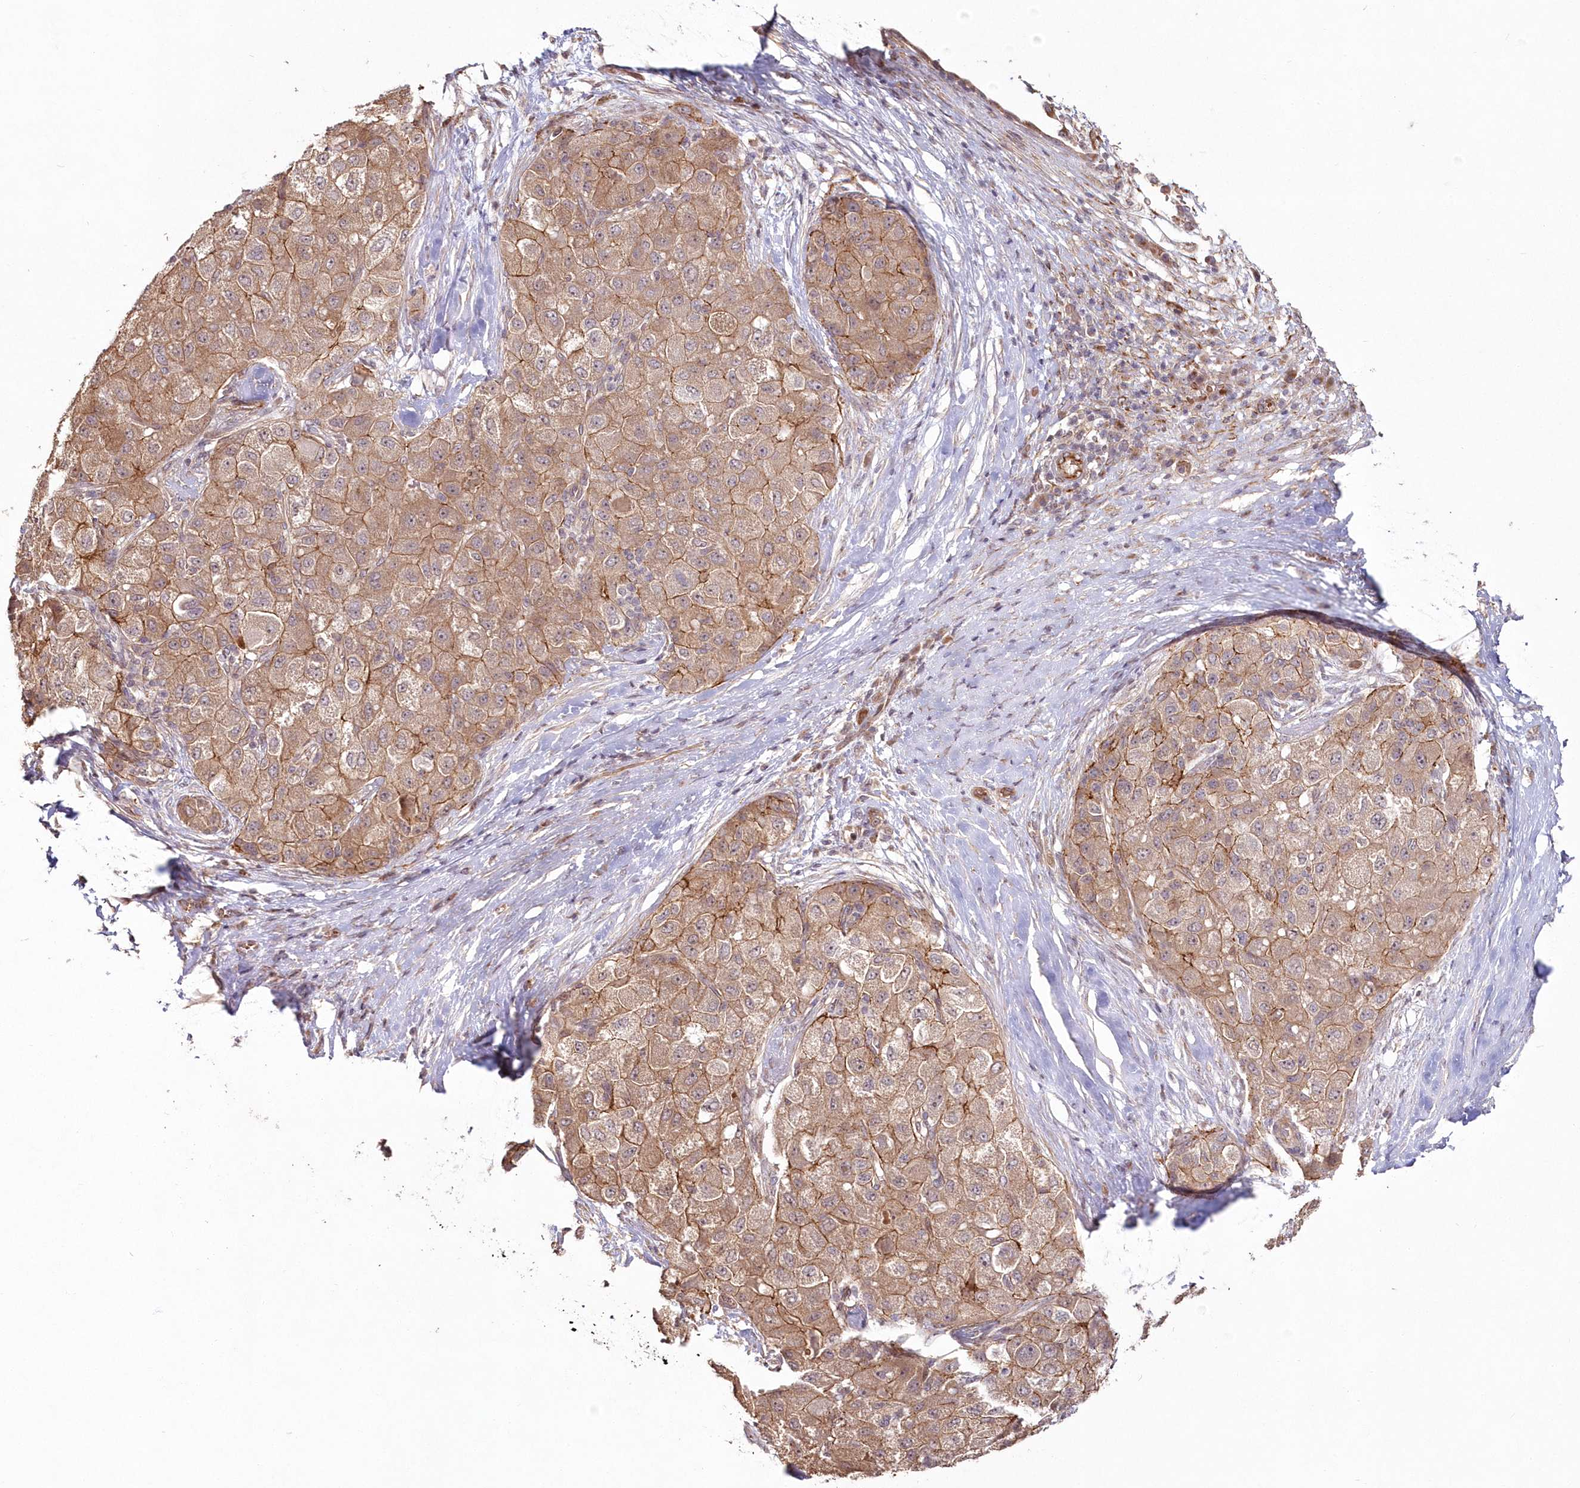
{"staining": {"intensity": "moderate", "quantity": ">75%", "location": "cytoplasmic/membranous"}, "tissue": "liver cancer", "cell_type": "Tumor cells", "image_type": "cancer", "snomed": [{"axis": "morphology", "description": "Carcinoma, Hepatocellular, NOS"}, {"axis": "topography", "description": "Liver"}], "caption": "Immunohistochemical staining of hepatocellular carcinoma (liver) exhibits moderate cytoplasmic/membranous protein staining in about >75% of tumor cells.", "gene": "HYCC2", "patient": {"sex": "male", "age": 80}}